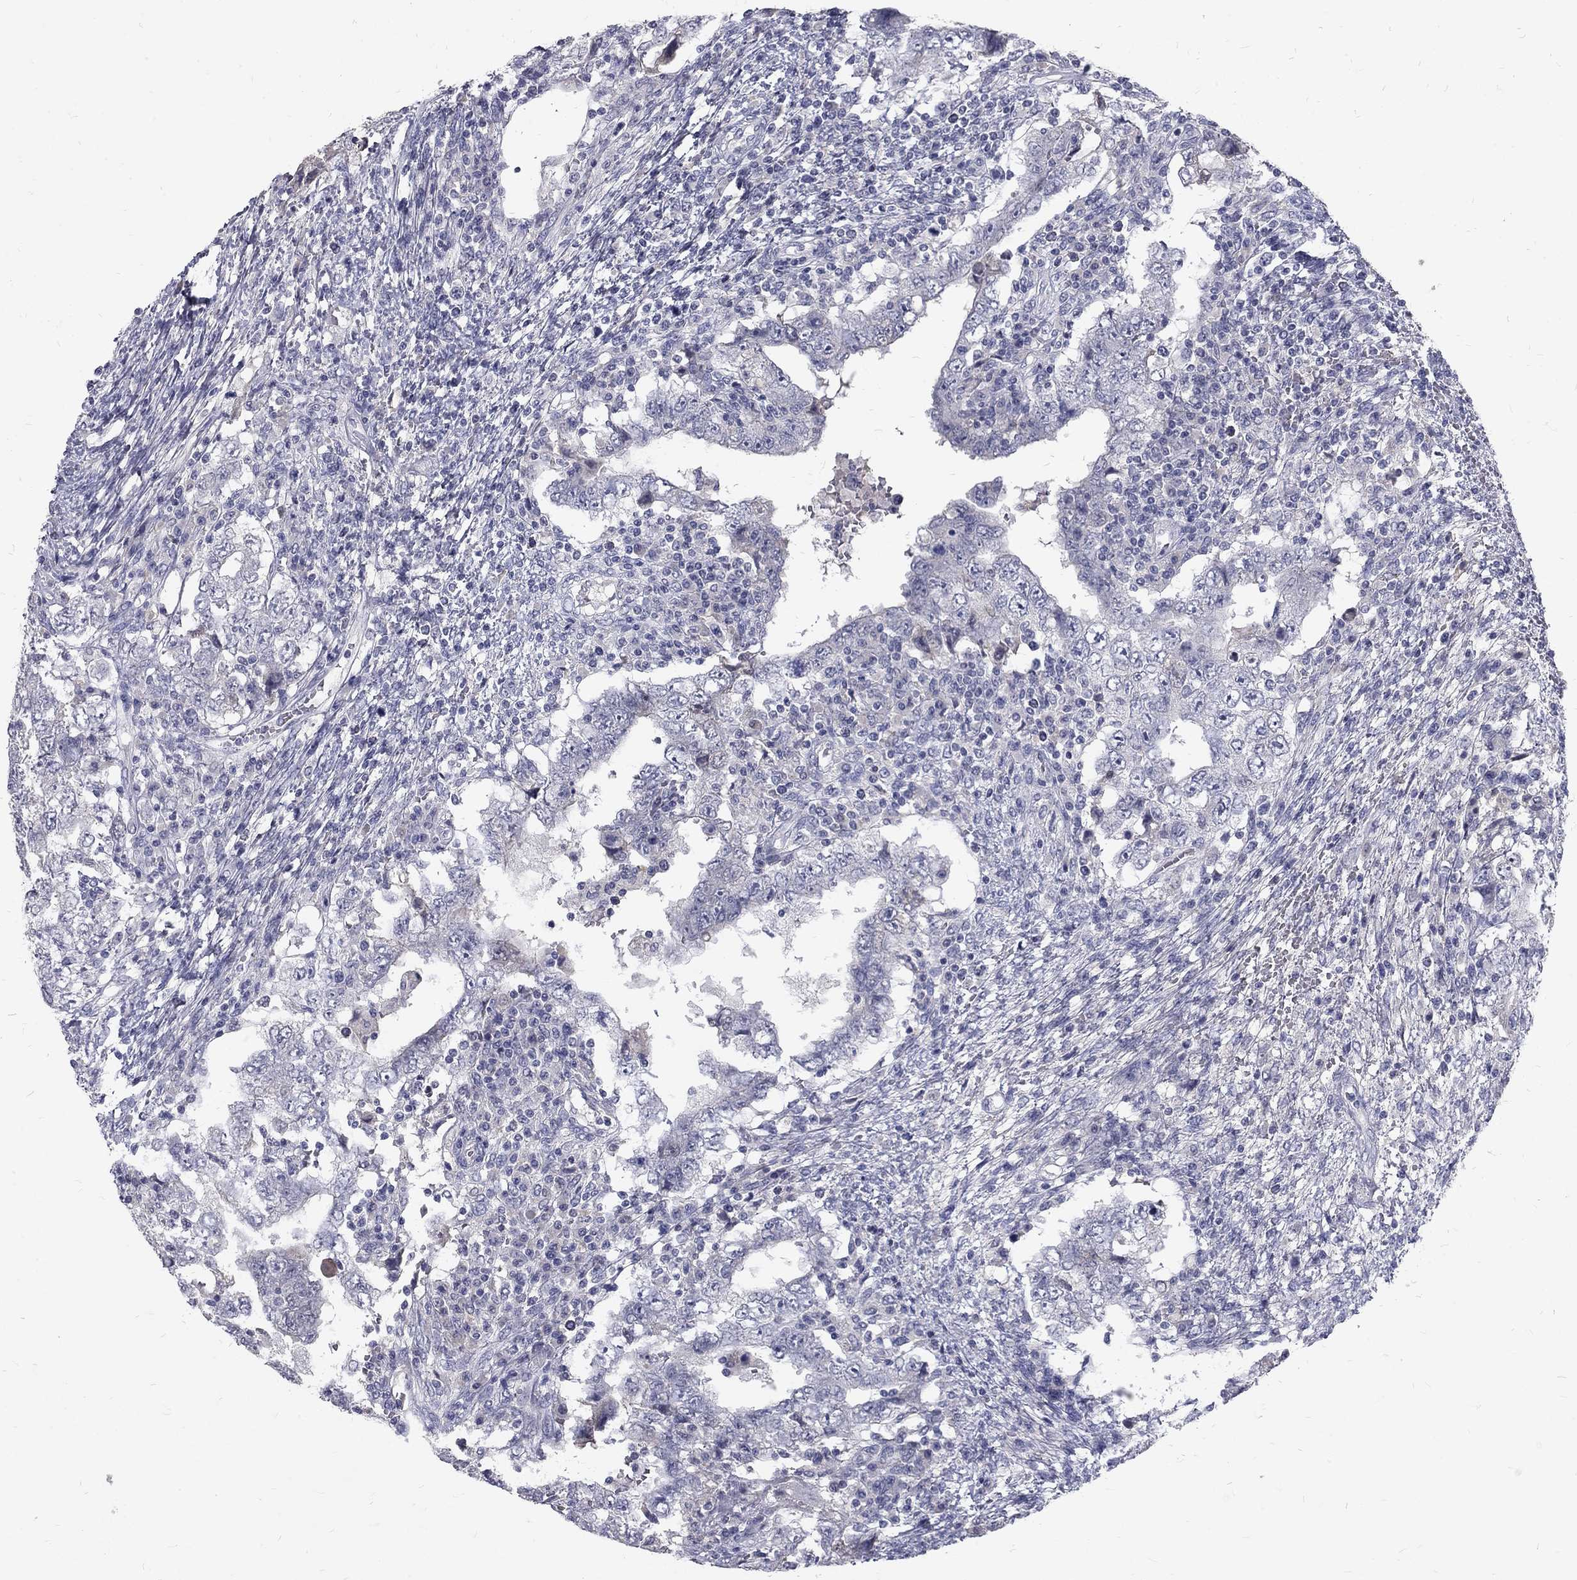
{"staining": {"intensity": "negative", "quantity": "none", "location": "none"}, "tissue": "testis cancer", "cell_type": "Tumor cells", "image_type": "cancer", "snomed": [{"axis": "morphology", "description": "Carcinoma, Embryonal, NOS"}, {"axis": "topography", "description": "Testis"}], "caption": "An image of human testis embryonal carcinoma is negative for staining in tumor cells.", "gene": "NOS1", "patient": {"sex": "male", "age": 26}}